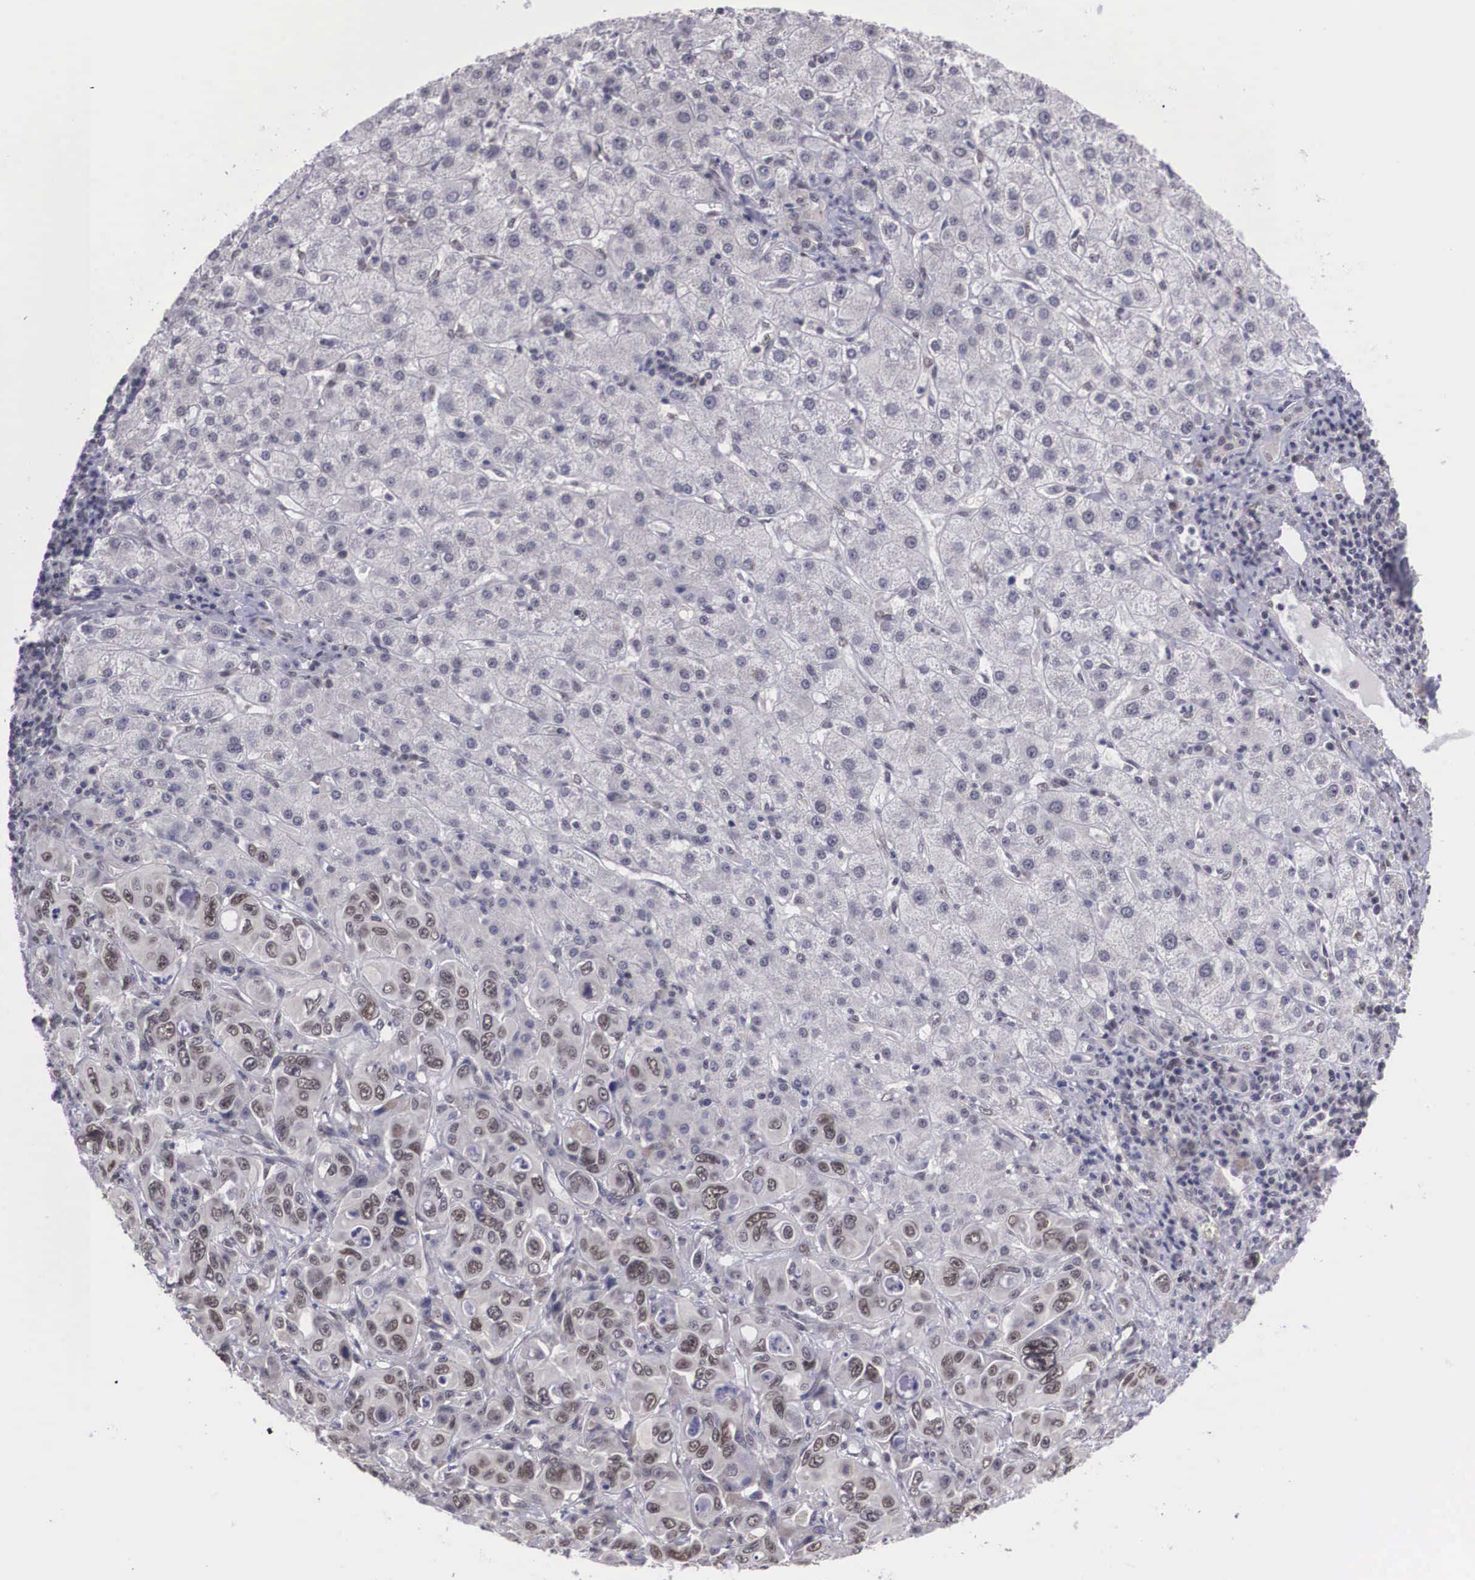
{"staining": {"intensity": "negative", "quantity": "none", "location": "none"}, "tissue": "liver cancer", "cell_type": "Tumor cells", "image_type": "cancer", "snomed": [{"axis": "morphology", "description": "Cholangiocarcinoma"}, {"axis": "topography", "description": "Liver"}], "caption": "This is a histopathology image of IHC staining of cholangiocarcinoma (liver), which shows no staining in tumor cells. Brightfield microscopy of IHC stained with DAB (3,3'-diaminobenzidine) (brown) and hematoxylin (blue), captured at high magnification.", "gene": "MORC2", "patient": {"sex": "female", "age": 79}}